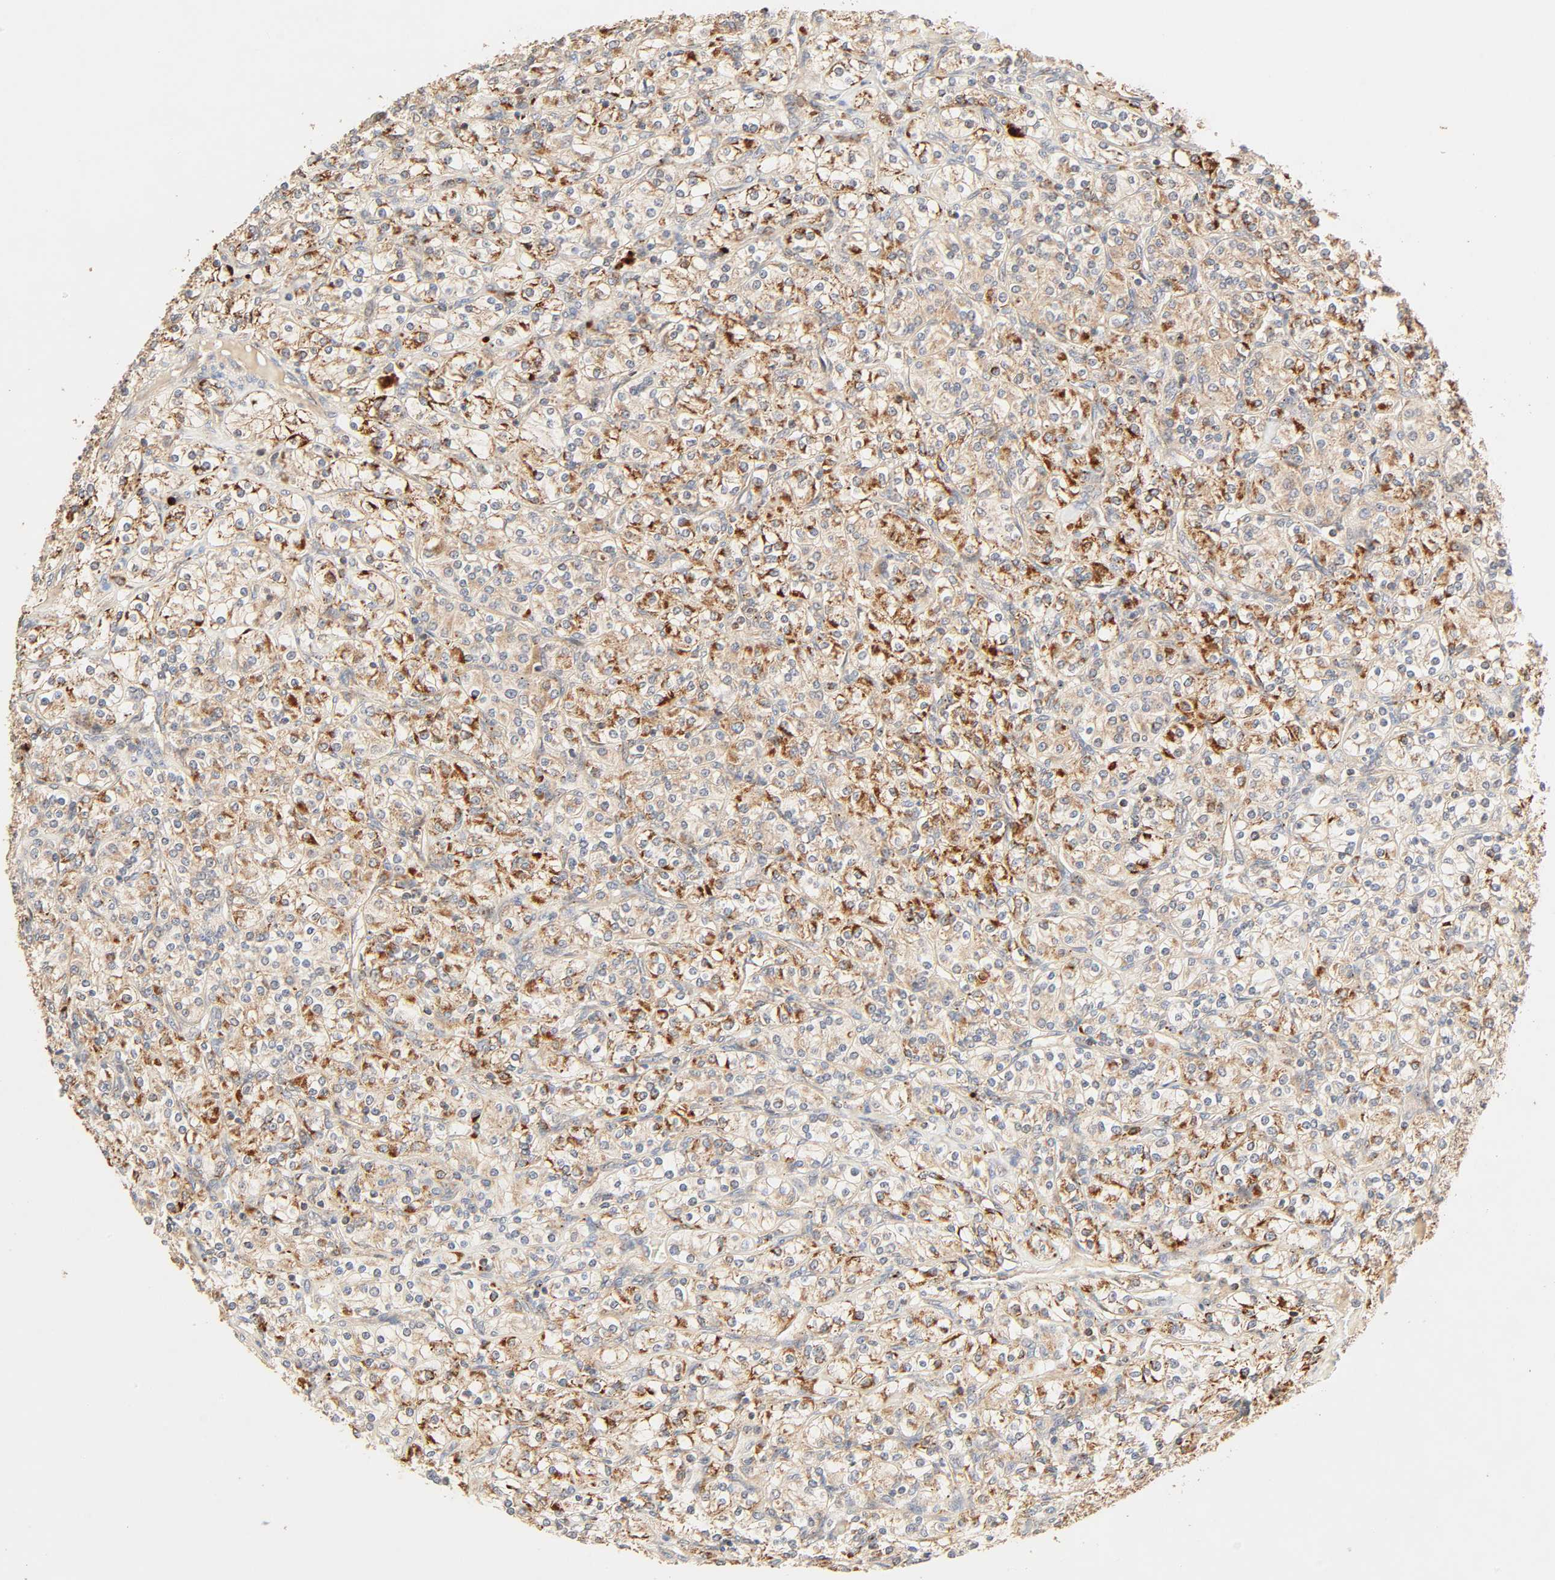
{"staining": {"intensity": "strong", "quantity": ">75%", "location": "cytoplasmic/membranous"}, "tissue": "renal cancer", "cell_type": "Tumor cells", "image_type": "cancer", "snomed": [{"axis": "morphology", "description": "Adenocarcinoma, NOS"}, {"axis": "topography", "description": "Kidney"}], "caption": "IHC (DAB) staining of renal cancer displays strong cytoplasmic/membranous protein staining in approximately >75% of tumor cells.", "gene": "MAPK6", "patient": {"sex": "male", "age": 77}}